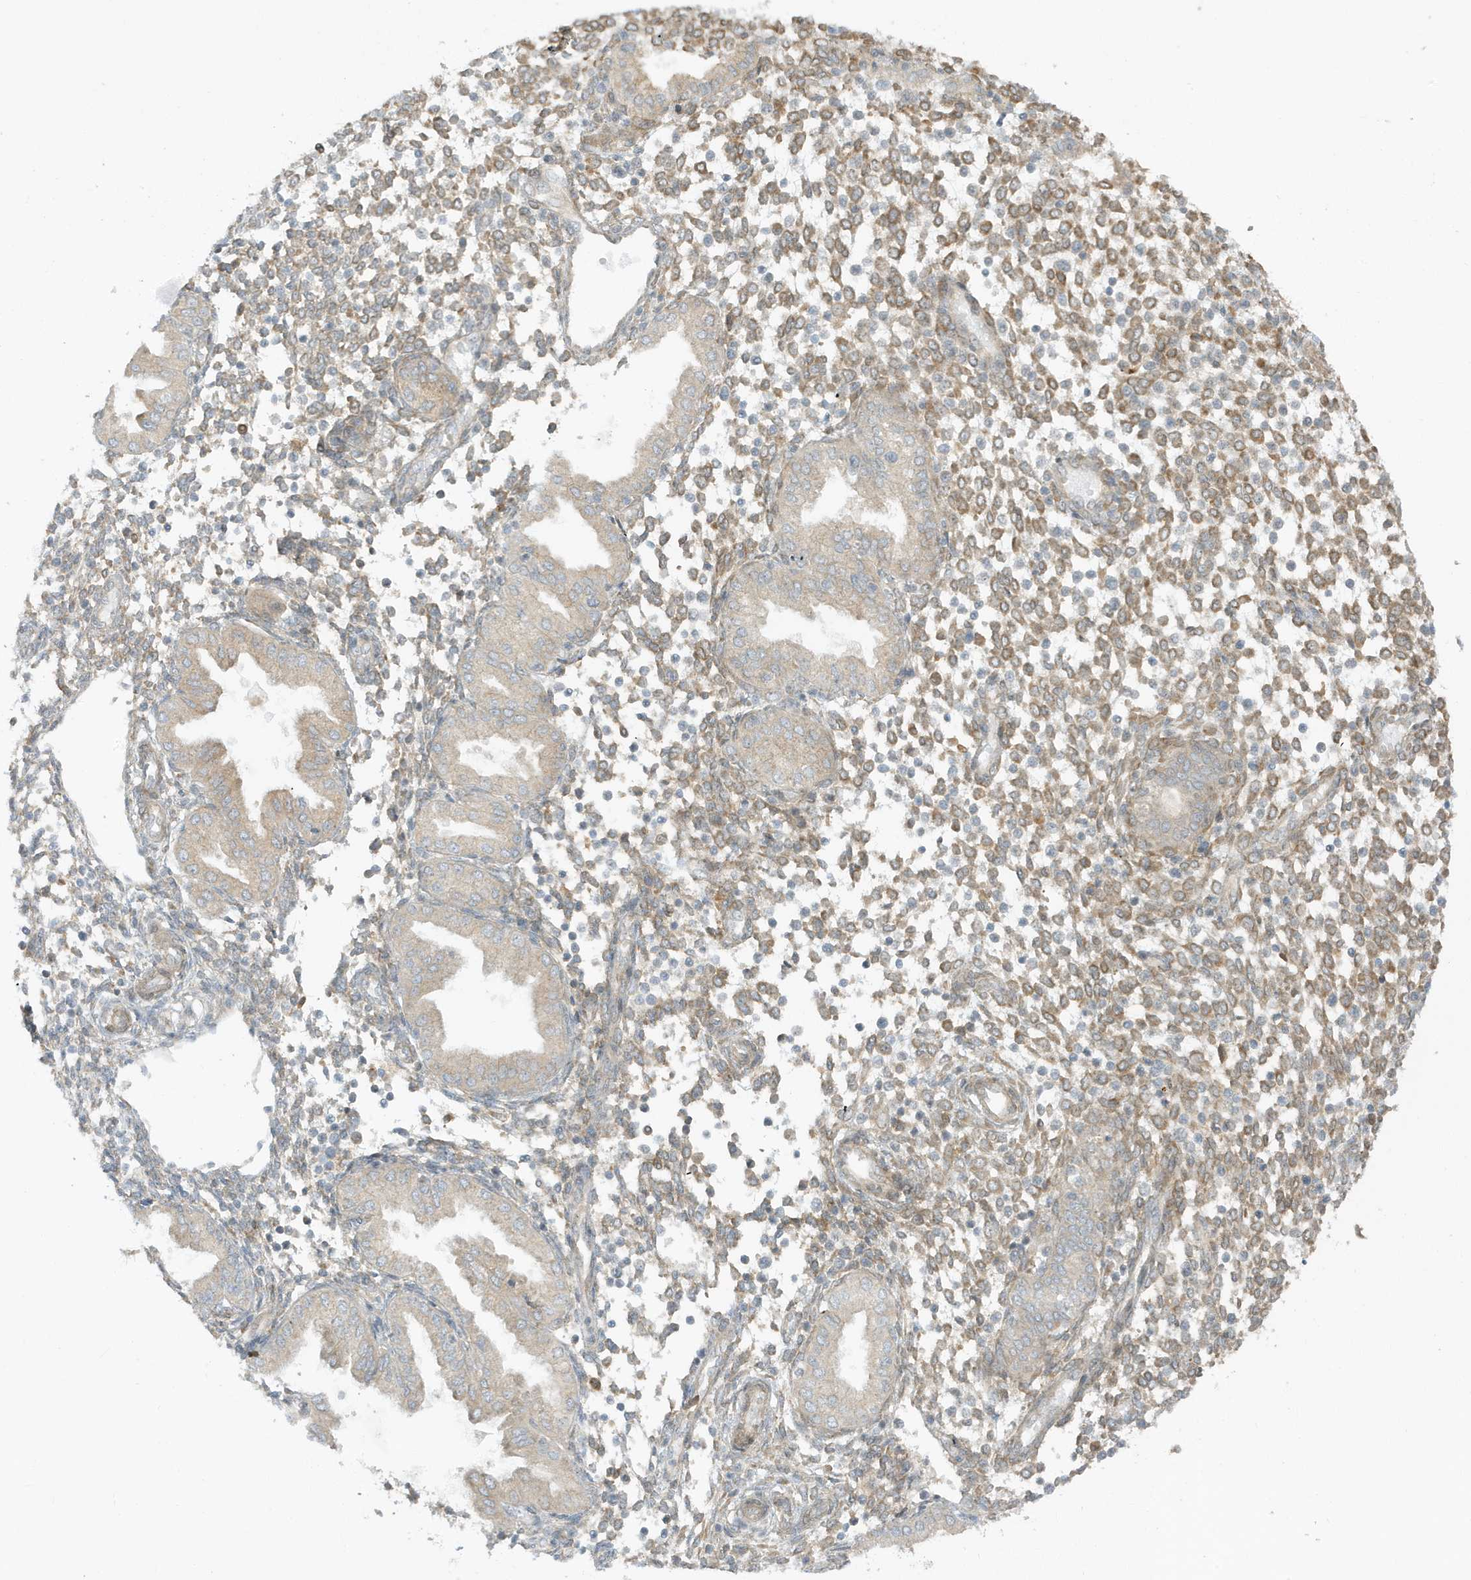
{"staining": {"intensity": "moderate", "quantity": "25%-75%", "location": "cytoplasmic/membranous"}, "tissue": "endometrium", "cell_type": "Cells in endometrial stroma", "image_type": "normal", "snomed": [{"axis": "morphology", "description": "Normal tissue, NOS"}, {"axis": "topography", "description": "Endometrium"}], "caption": "Protein expression analysis of unremarkable endometrium exhibits moderate cytoplasmic/membranous staining in about 25%-75% of cells in endometrial stroma.", "gene": "SCARF2", "patient": {"sex": "female", "age": 53}}